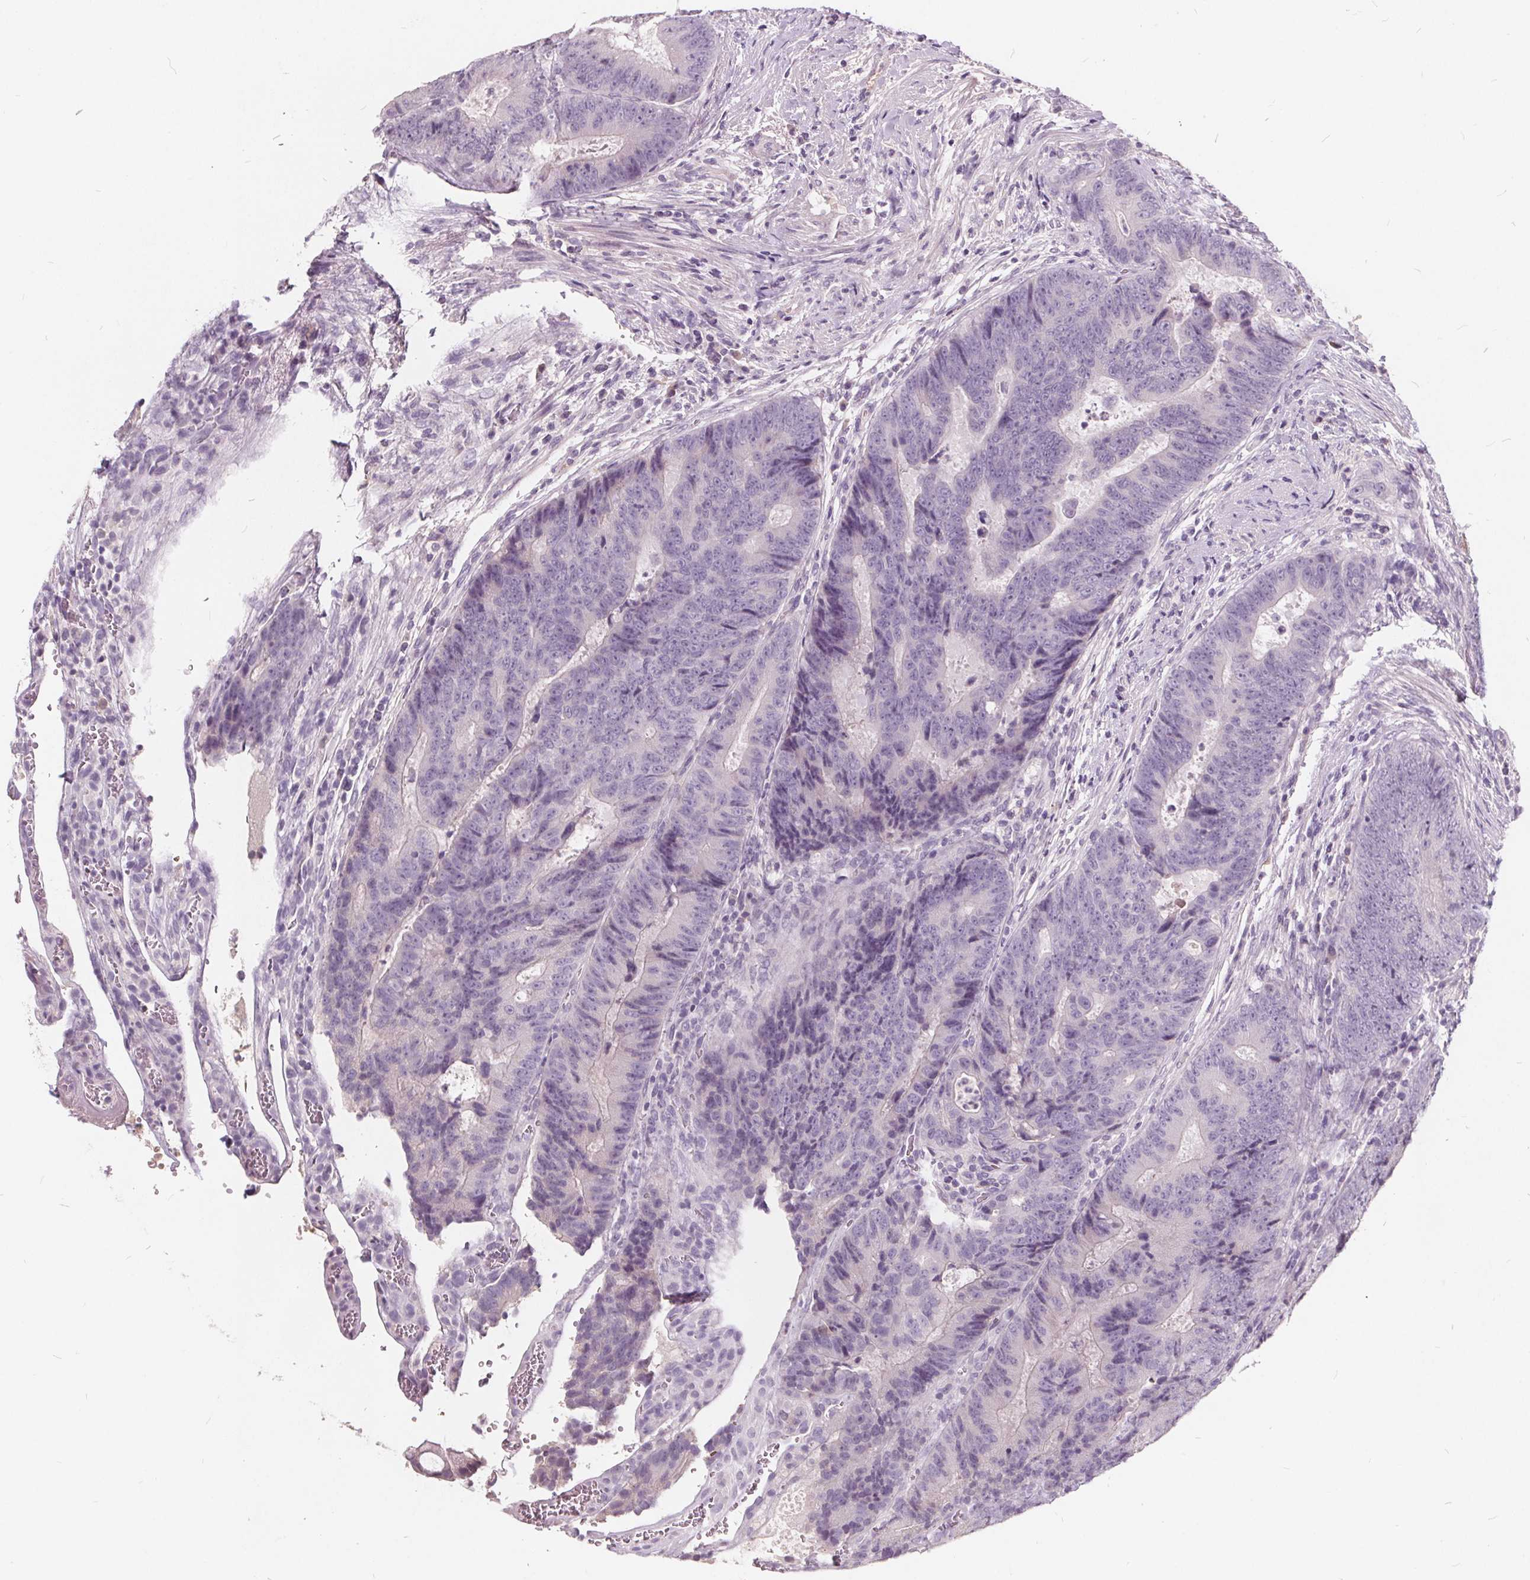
{"staining": {"intensity": "negative", "quantity": "none", "location": "none"}, "tissue": "colorectal cancer", "cell_type": "Tumor cells", "image_type": "cancer", "snomed": [{"axis": "morphology", "description": "Adenocarcinoma, NOS"}, {"axis": "topography", "description": "Colon"}], "caption": "Immunohistochemical staining of adenocarcinoma (colorectal) exhibits no significant positivity in tumor cells.", "gene": "PLA2G2E", "patient": {"sex": "female", "age": 48}}